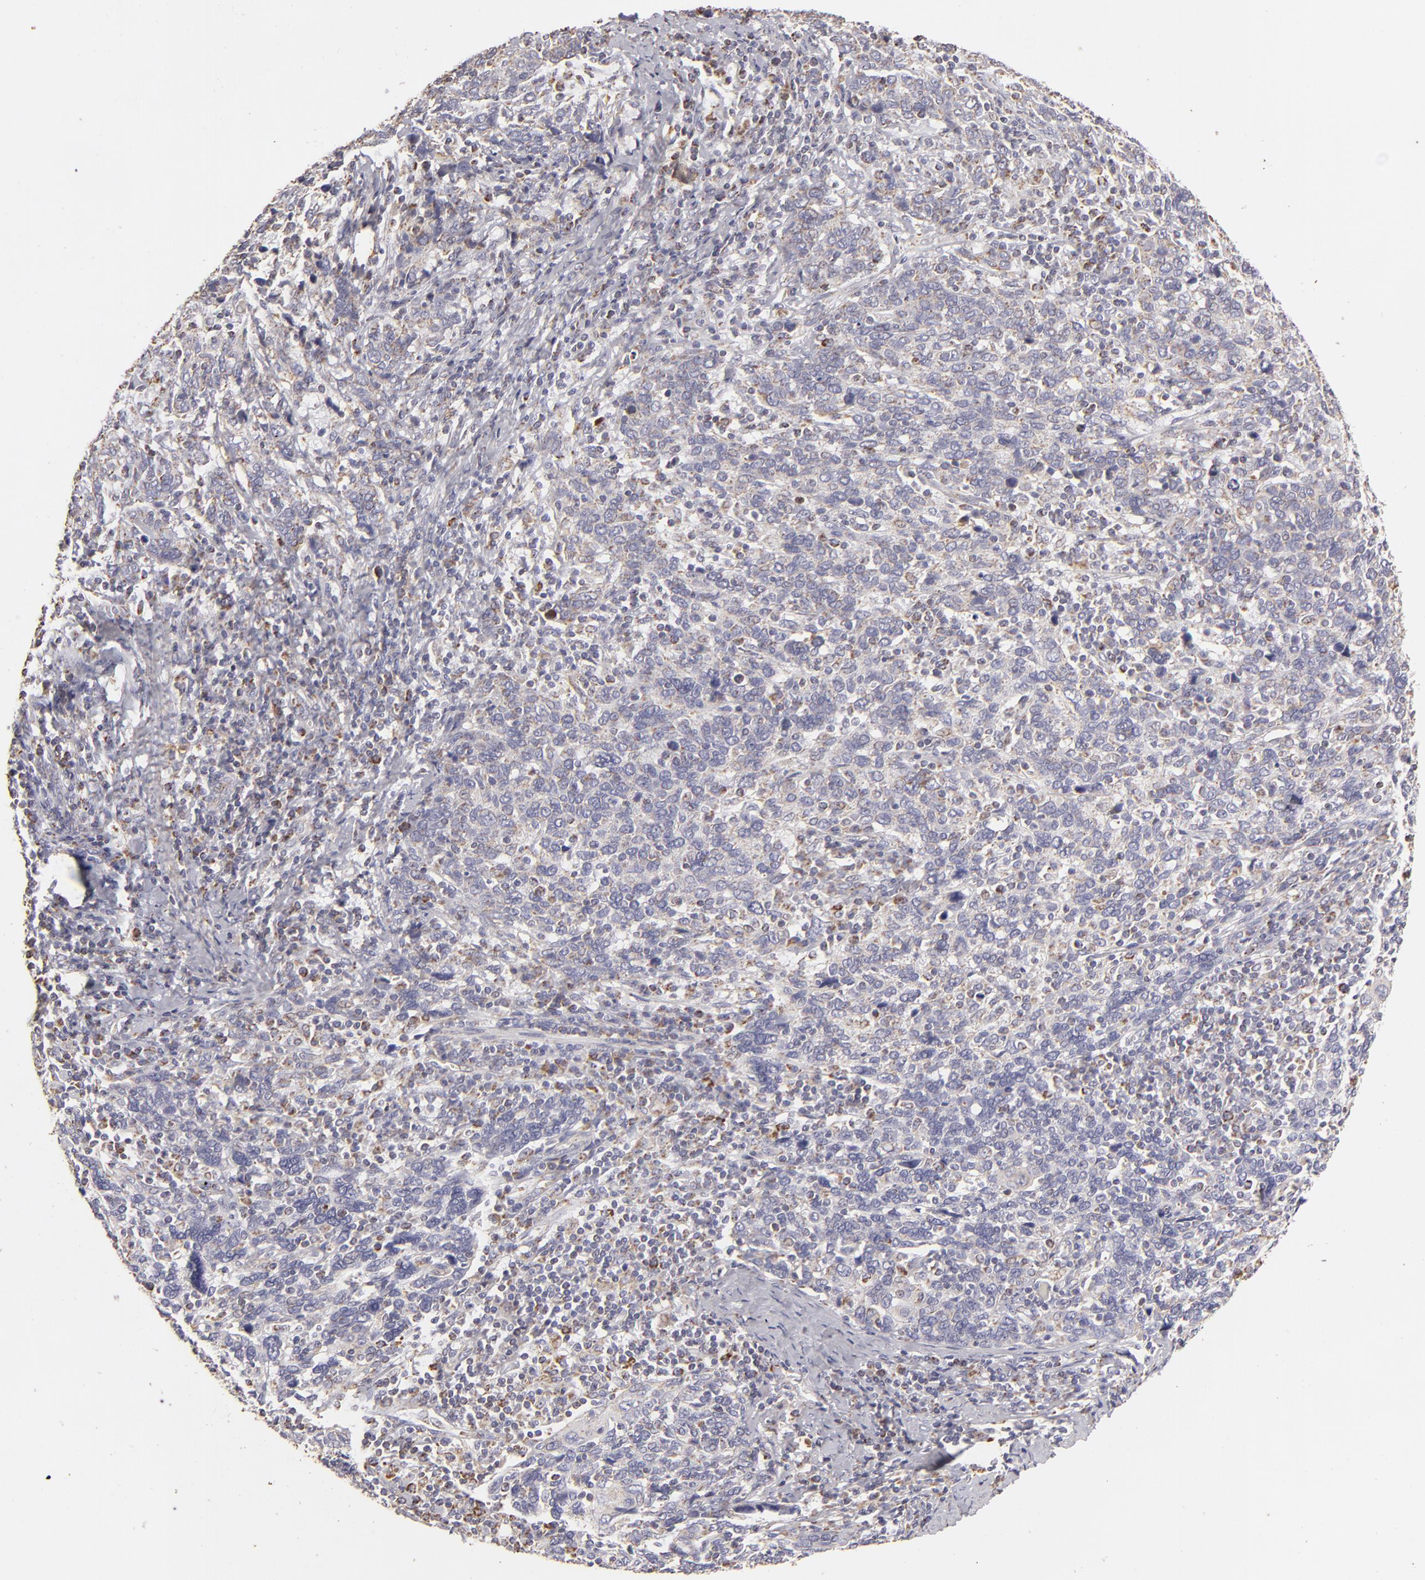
{"staining": {"intensity": "weak", "quantity": ">75%", "location": "cytoplasmic/membranous"}, "tissue": "cervical cancer", "cell_type": "Tumor cells", "image_type": "cancer", "snomed": [{"axis": "morphology", "description": "Squamous cell carcinoma, NOS"}, {"axis": "topography", "description": "Cervix"}], "caption": "Immunohistochemical staining of cervical cancer (squamous cell carcinoma) exhibits low levels of weak cytoplasmic/membranous protein expression in approximately >75% of tumor cells.", "gene": "CFB", "patient": {"sex": "female", "age": 41}}